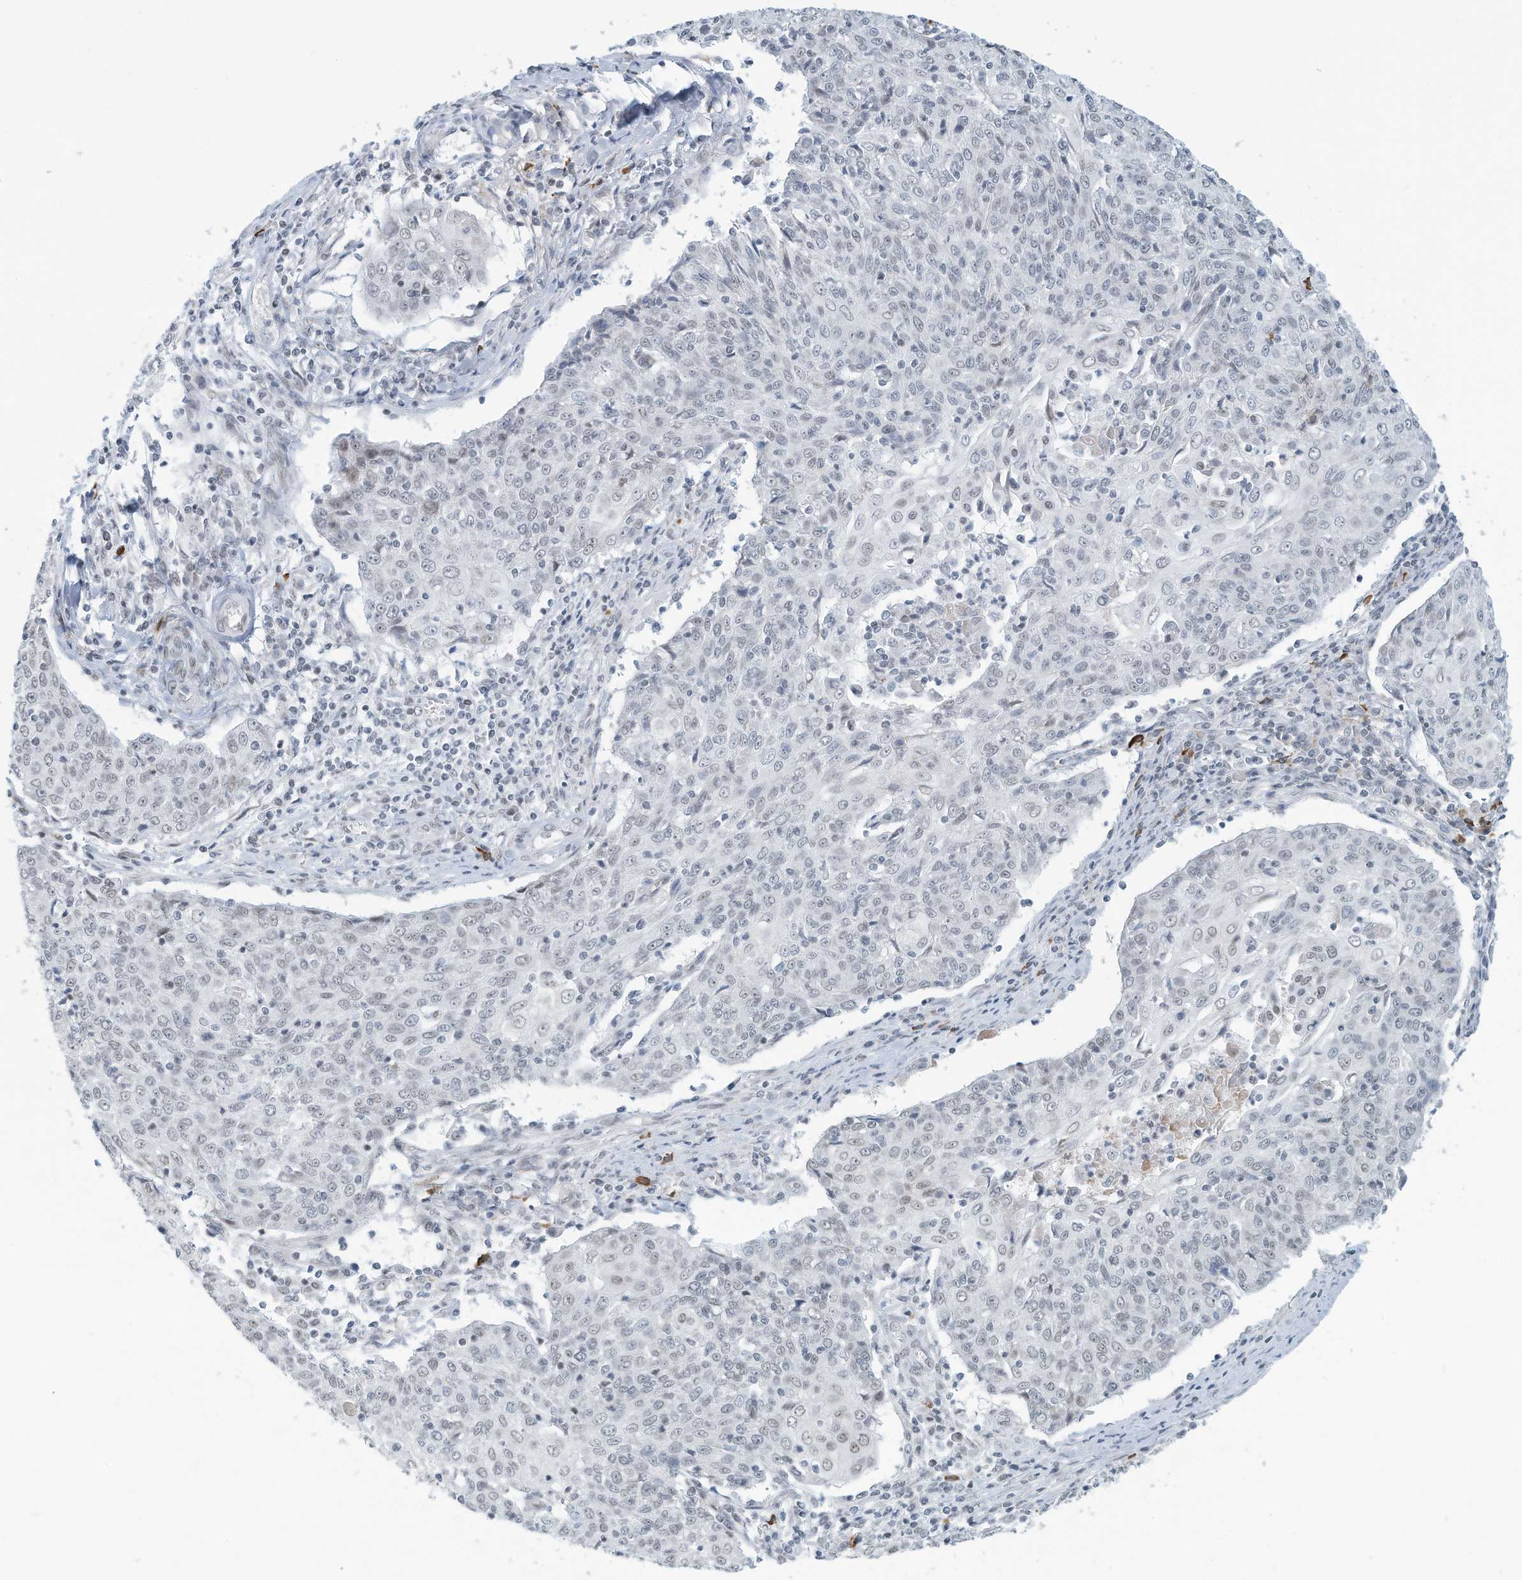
{"staining": {"intensity": "weak", "quantity": "<25%", "location": "nuclear"}, "tissue": "cervical cancer", "cell_type": "Tumor cells", "image_type": "cancer", "snomed": [{"axis": "morphology", "description": "Squamous cell carcinoma, NOS"}, {"axis": "topography", "description": "Cervix"}], "caption": "There is no significant expression in tumor cells of squamous cell carcinoma (cervical).", "gene": "SARNP", "patient": {"sex": "female", "age": 48}}